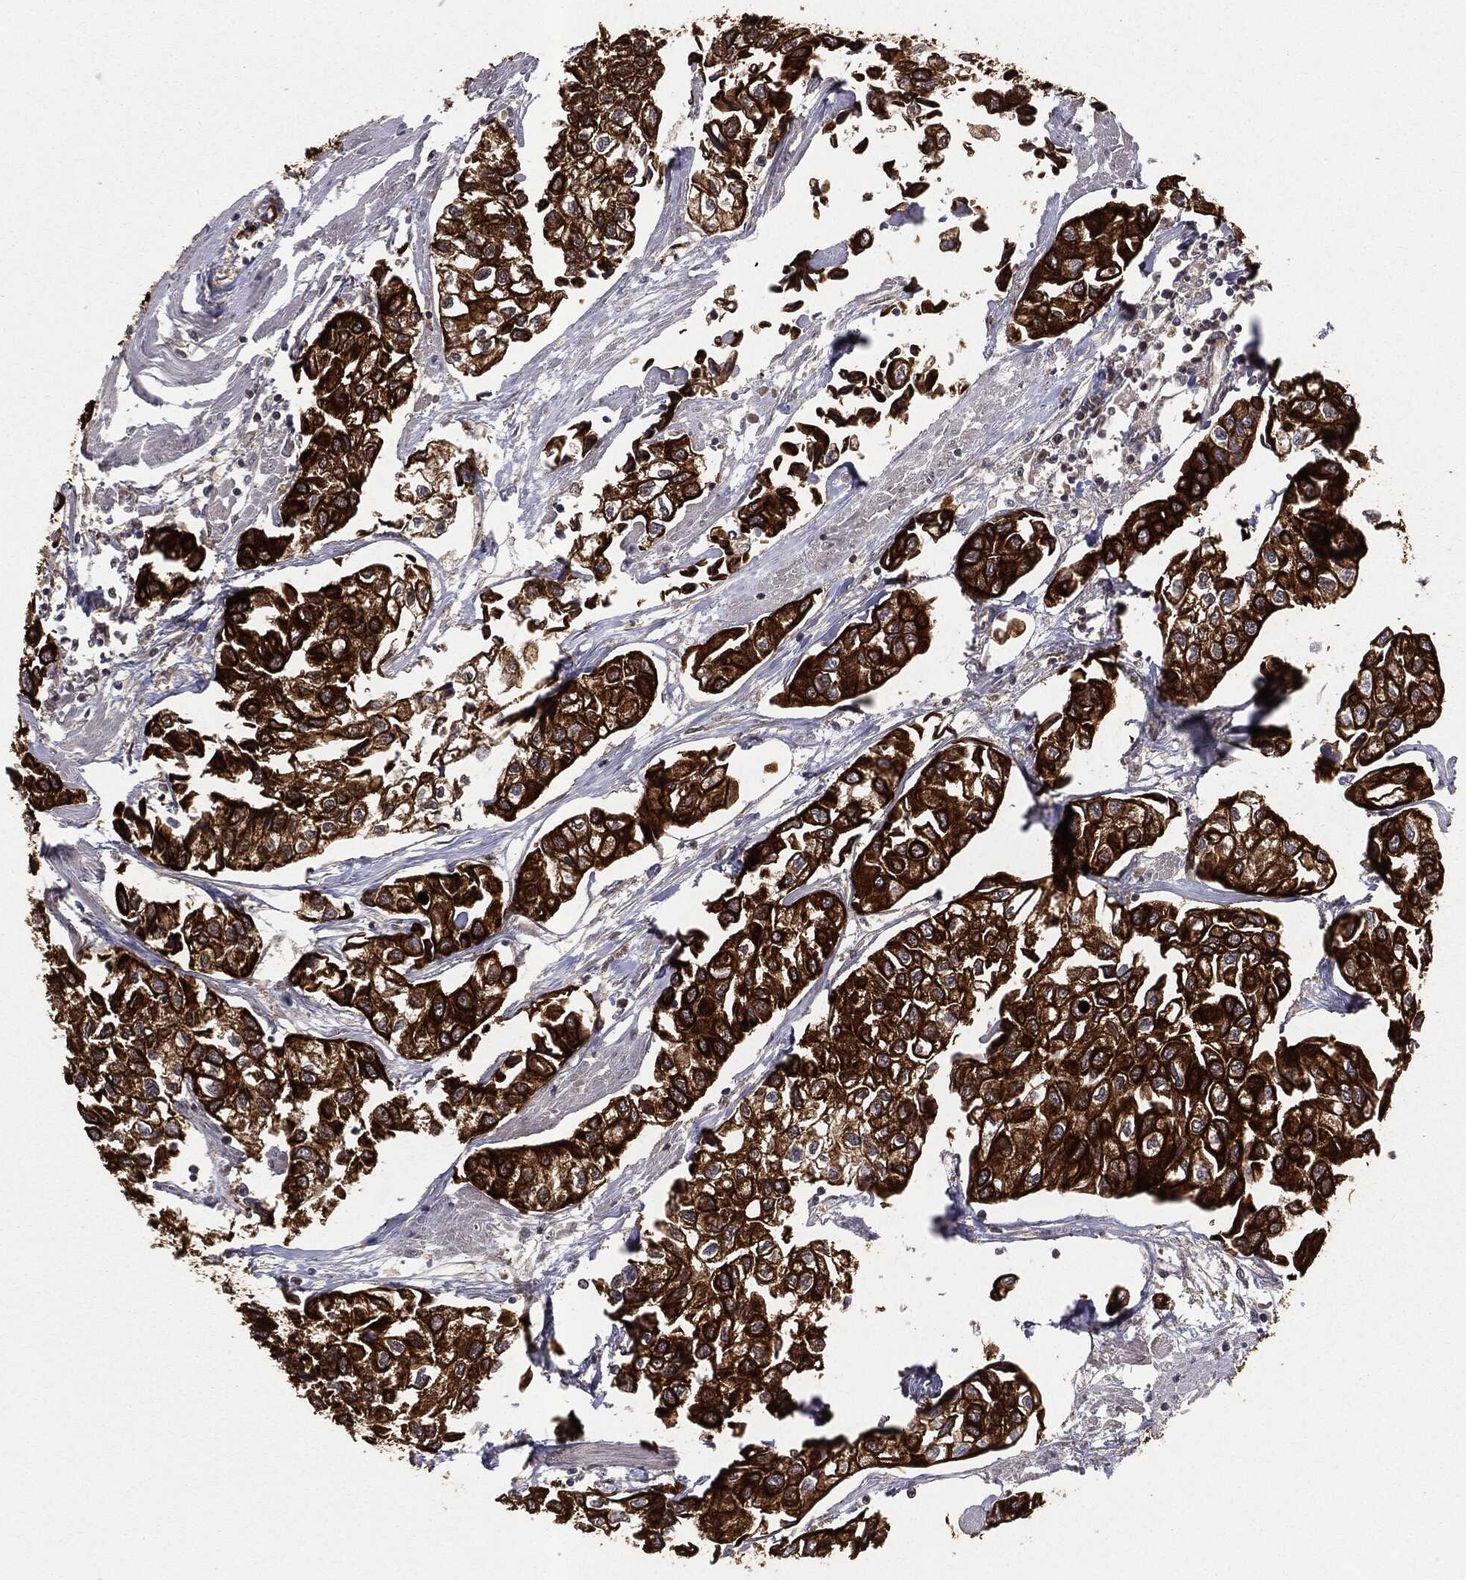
{"staining": {"intensity": "strong", "quantity": ">75%", "location": "cytoplasmic/membranous"}, "tissue": "urothelial cancer", "cell_type": "Tumor cells", "image_type": "cancer", "snomed": [{"axis": "morphology", "description": "Urothelial carcinoma, High grade"}, {"axis": "topography", "description": "Urinary bladder"}], "caption": "A micrograph showing strong cytoplasmic/membranous staining in approximately >75% of tumor cells in urothelial cancer, as visualized by brown immunohistochemical staining.", "gene": "KRT7", "patient": {"sex": "male", "age": 73}}